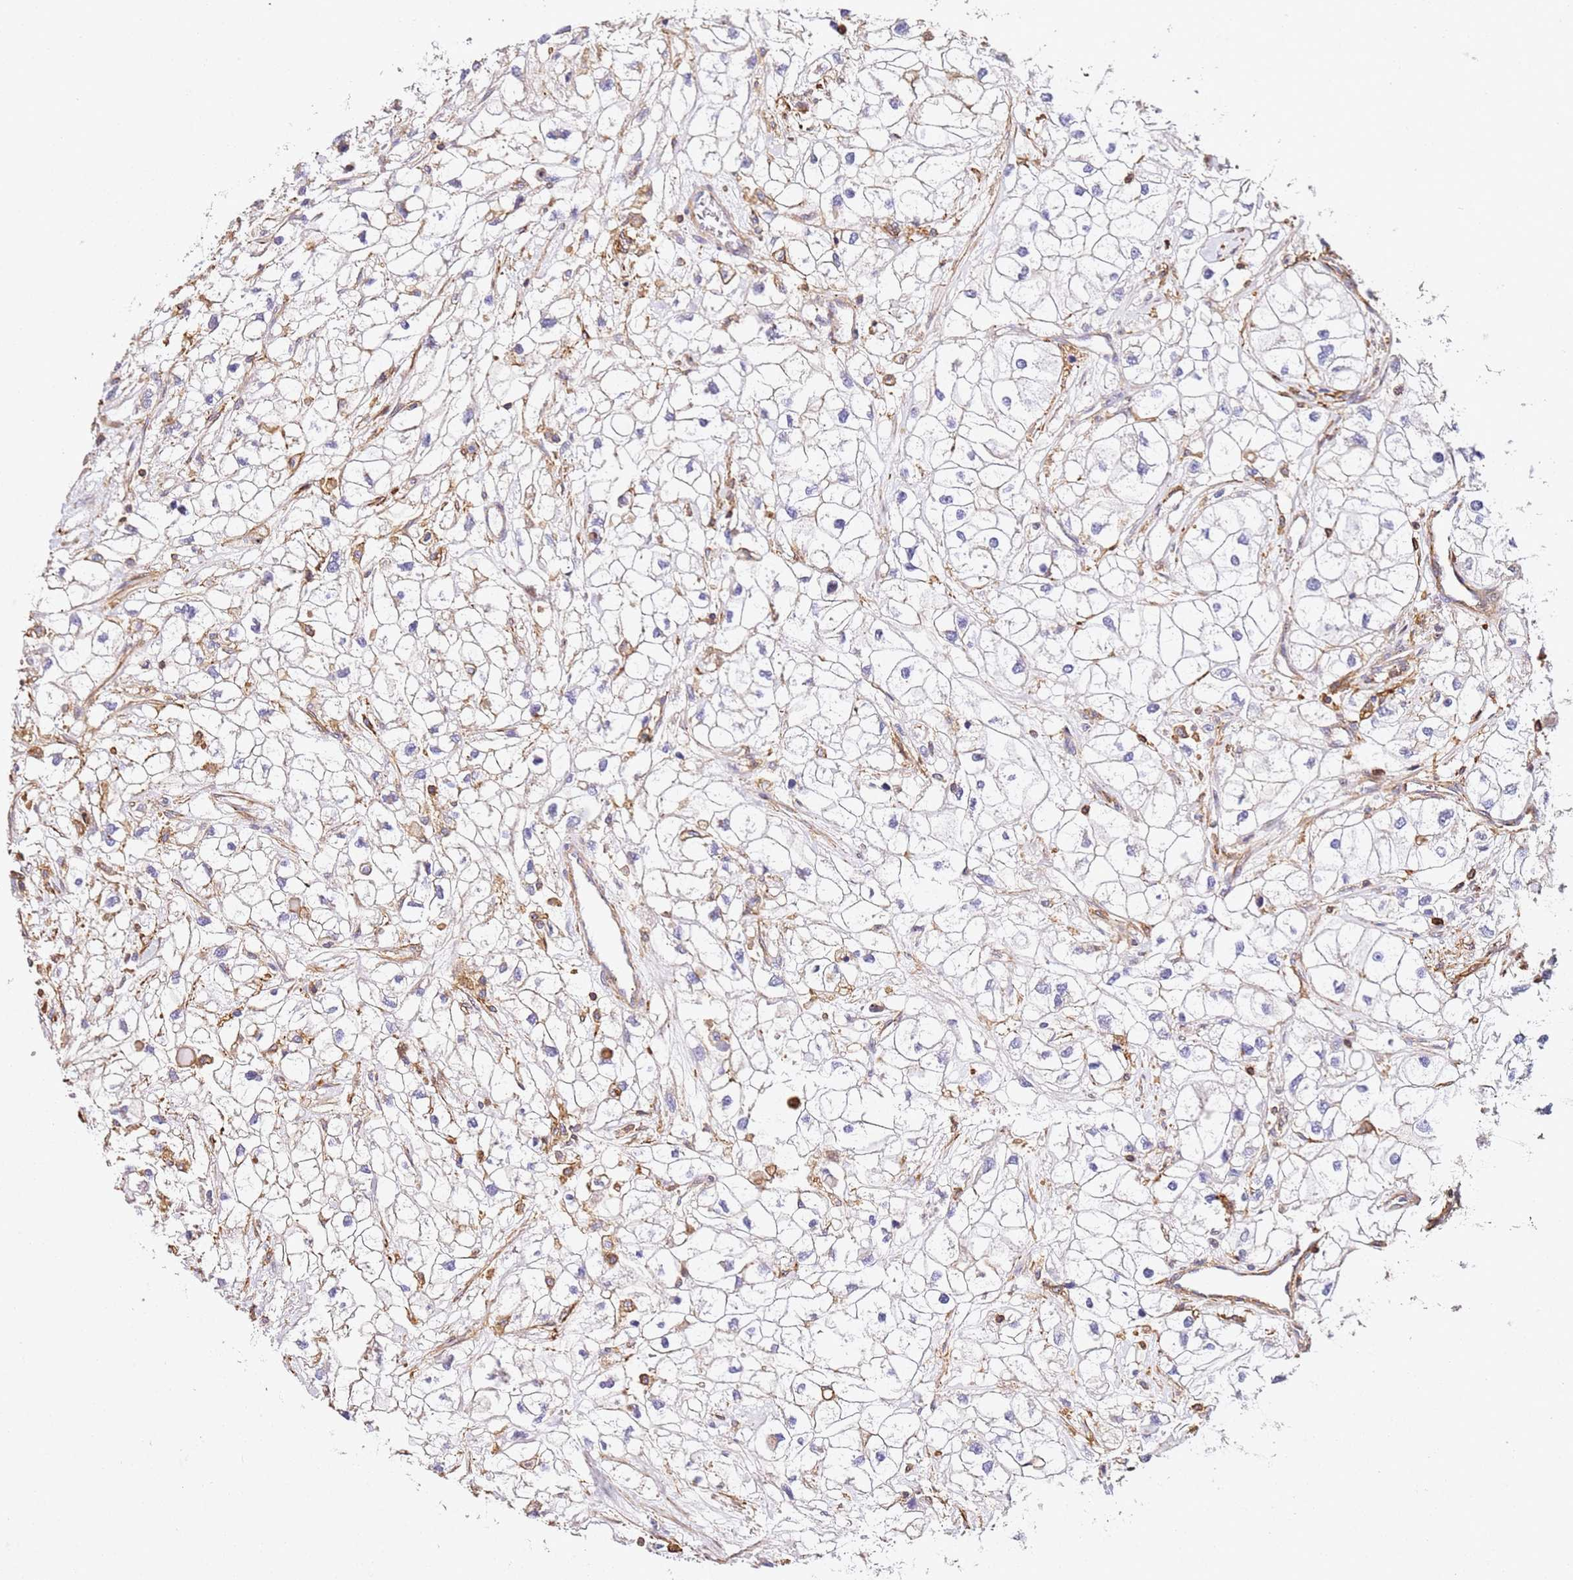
{"staining": {"intensity": "weak", "quantity": "25%-75%", "location": "cytoplasmic/membranous"}, "tissue": "renal cancer", "cell_type": "Tumor cells", "image_type": "cancer", "snomed": [{"axis": "morphology", "description": "Adenocarcinoma, NOS"}, {"axis": "topography", "description": "Kidney"}], "caption": "About 25%-75% of tumor cells in adenocarcinoma (renal) display weak cytoplasmic/membranous protein expression as visualized by brown immunohistochemical staining.", "gene": "ZNF671", "patient": {"sex": "male", "age": 59}}